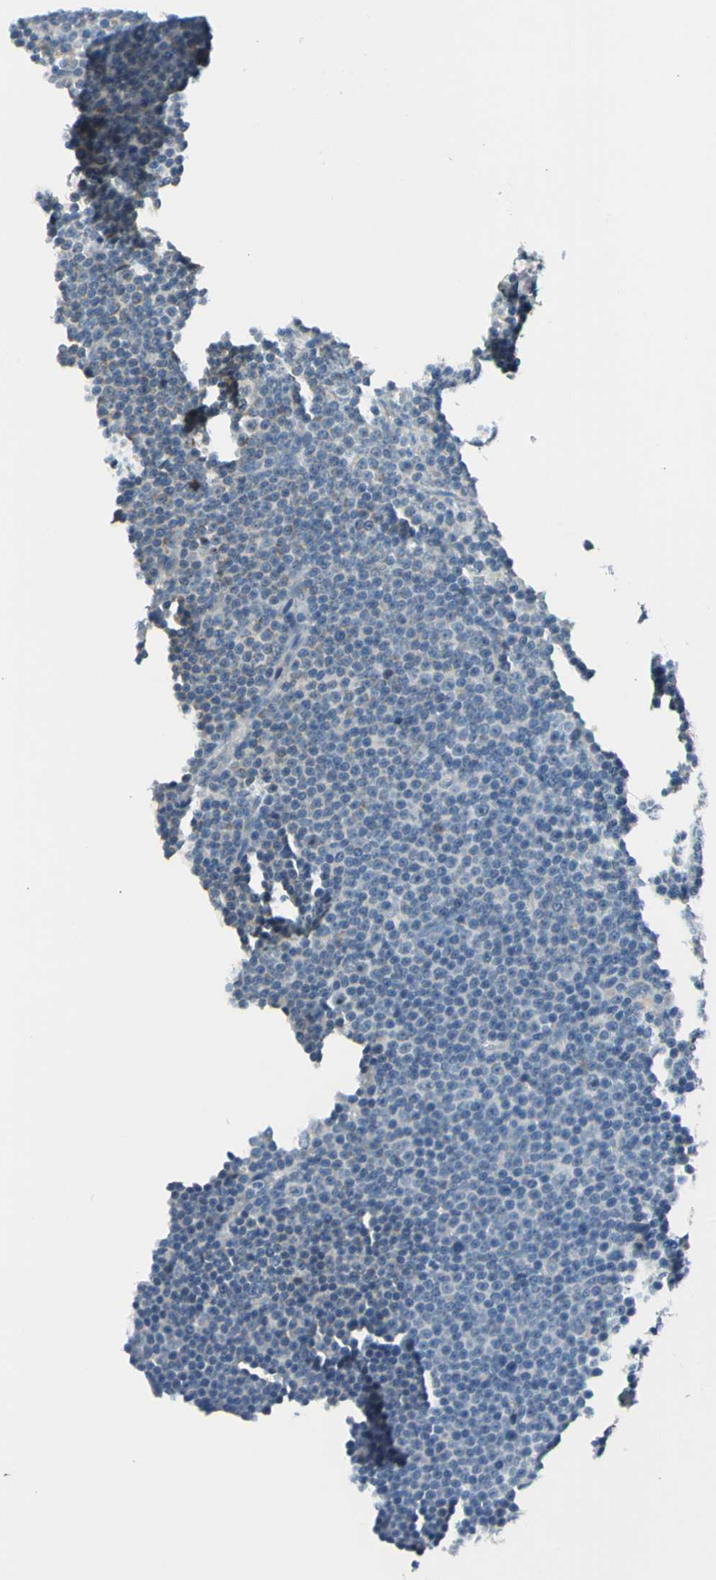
{"staining": {"intensity": "negative", "quantity": "none", "location": "none"}, "tissue": "lymphoma", "cell_type": "Tumor cells", "image_type": "cancer", "snomed": [{"axis": "morphology", "description": "Malignant lymphoma, non-Hodgkin's type, Low grade"}, {"axis": "topography", "description": "Lymph node"}], "caption": "This image is of lymphoma stained with IHC to label a protein in brown with the nuclei are counter-stained blue. There is no positivity in tumor cells.", "gene": "NPHP3", "patient": {"sex": "female", "age": 67}}